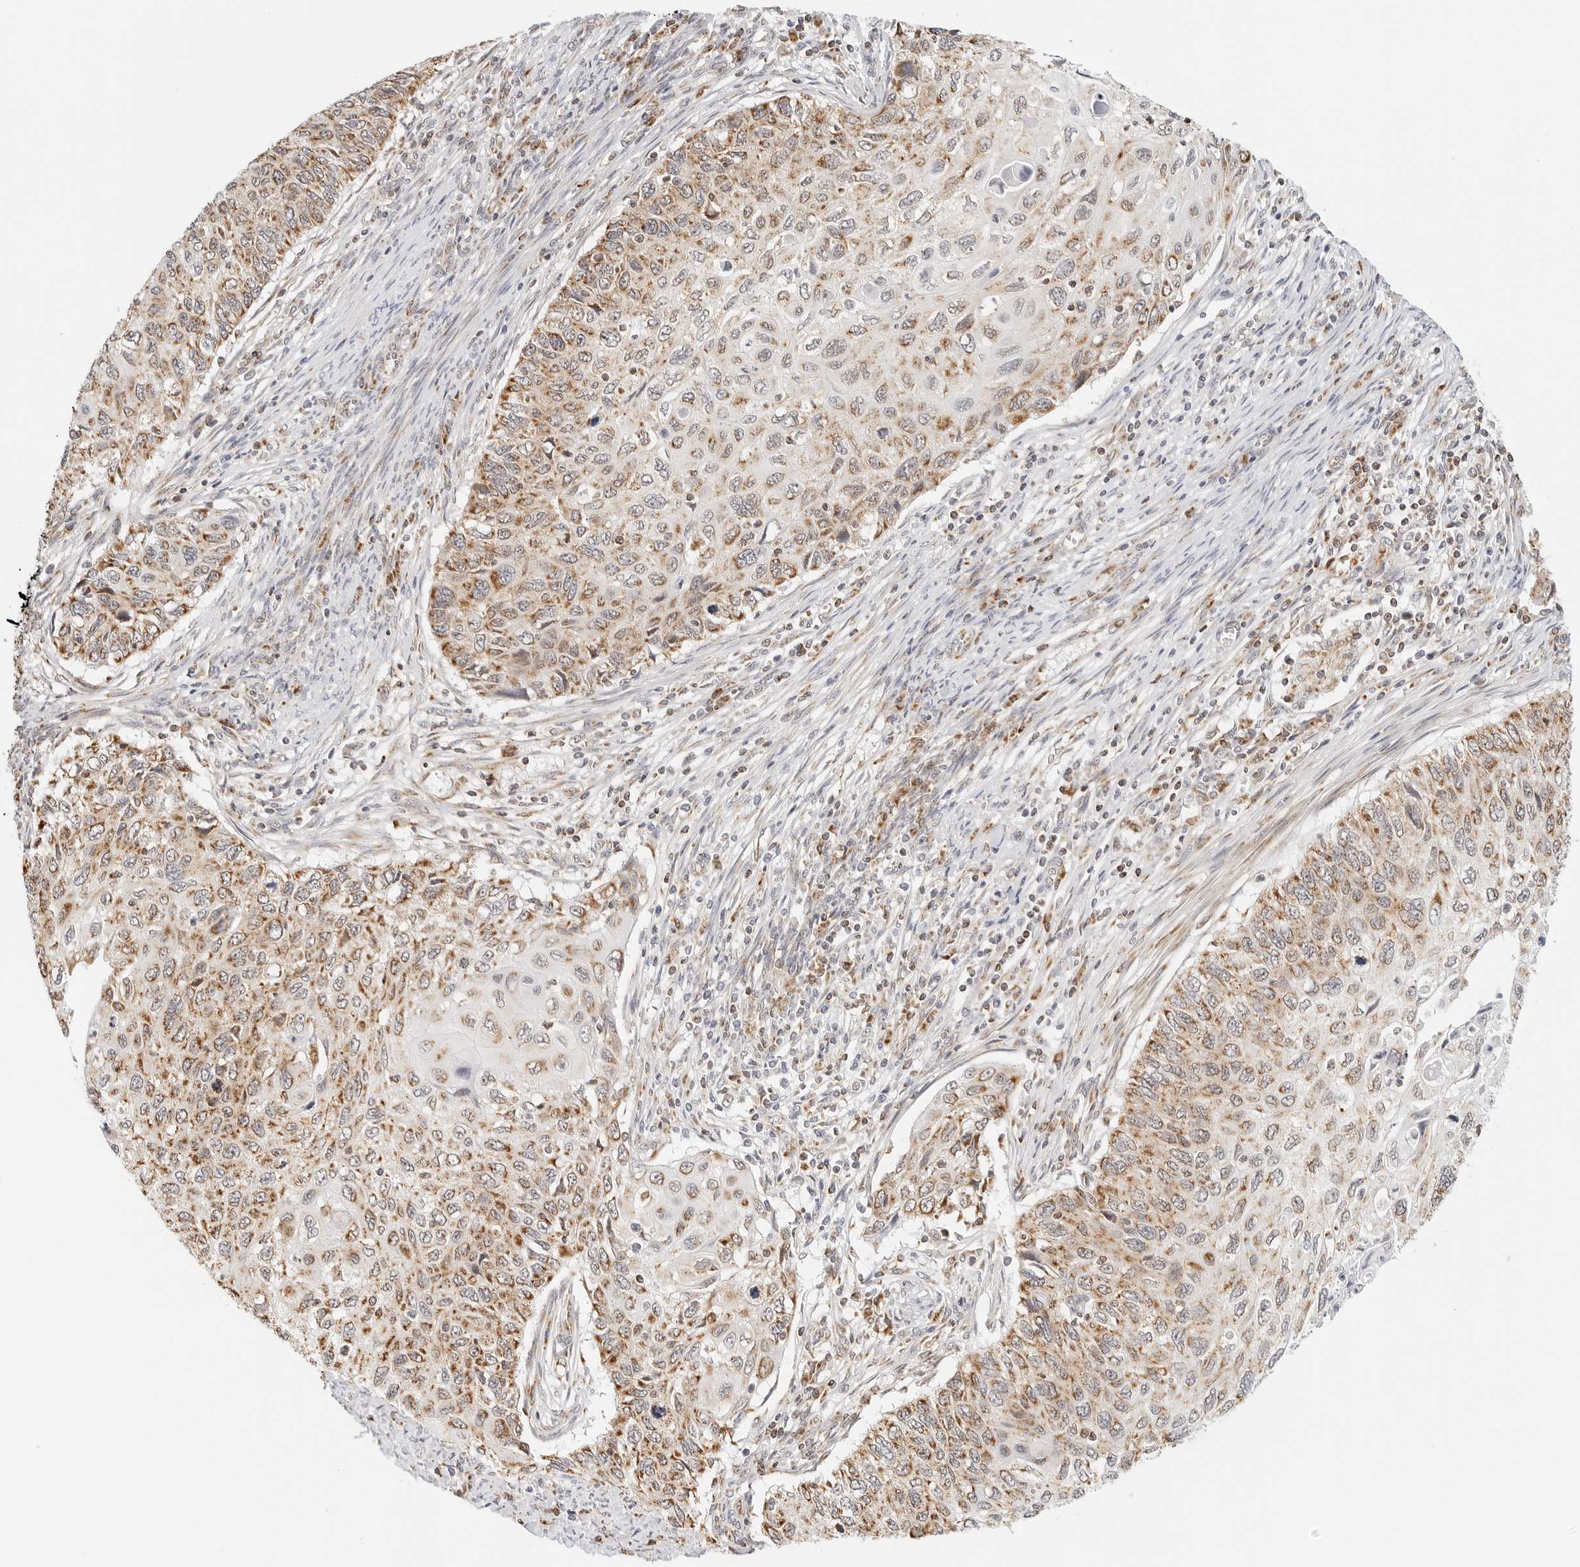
{"staining": {"intensity": "moderate", "quantity": ">75%", "location": "cytoplasmic/membranous"}, "tissue": "cervical cancer", "cell_type": "Tumor cells", "image_type": "cancer", "snomed": [{"axis": "morphology", "description": "Squamous cell carcinoma, NOS"}, {"axis": "topography", "description": "Cervix"}], "caption": "A photomicrograph of cervical cancer stained for a protein demonstrates moderate cytoplasmic/membranous brown staining in tumor cells.", "gene": "ATL1", "patient": {"sex": "female", "age": 70}}